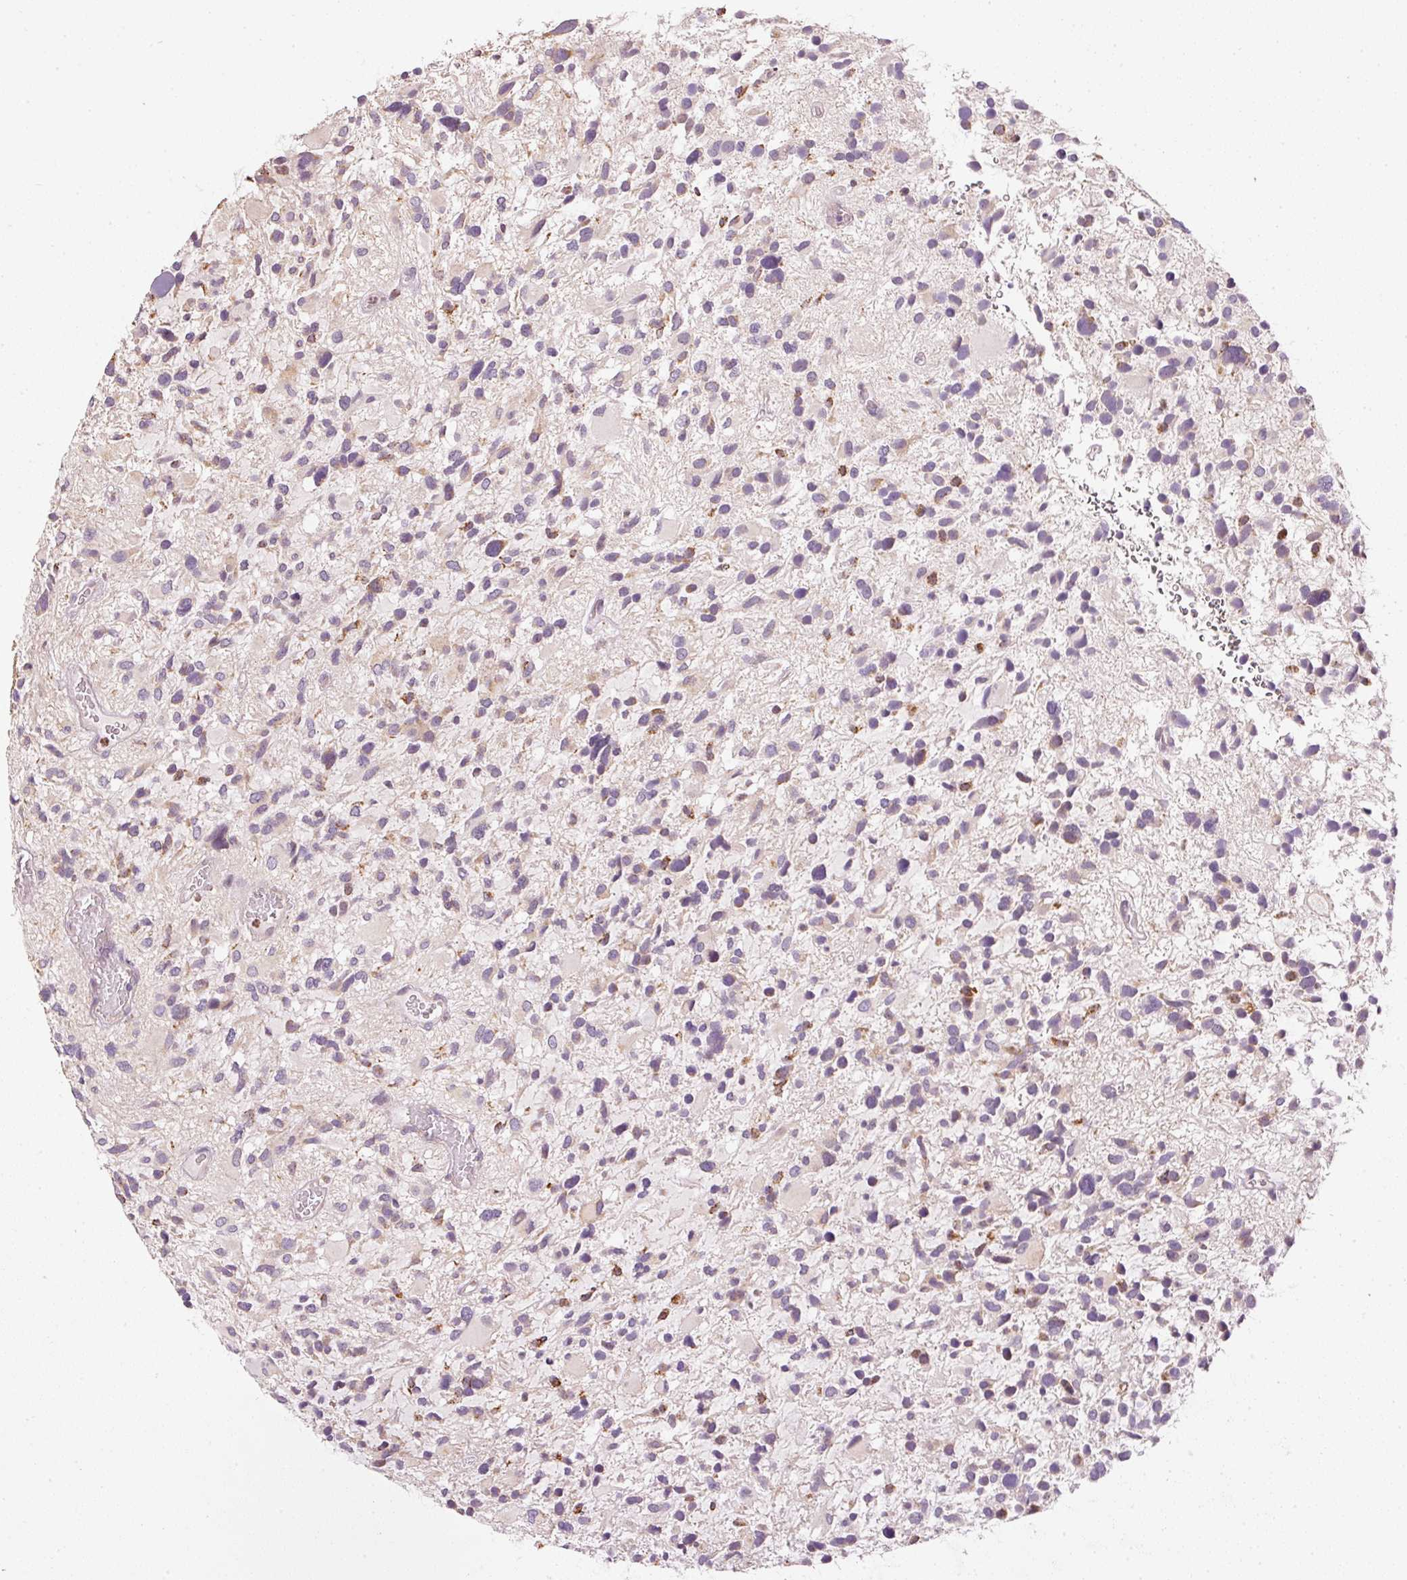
{"staining": {"intensity": "negative", "quantity": "none", "location": "none"}, "tissue": "glioma", "cell_type": "Tumor cells", "image_type": "cancer", "snomed": [{"axis": "morphology", "description": "Glioma, malignant, High grade"}, {"axis": "topography", "description": "Brain"}], "caption": "Tumor cells show no significant protein positivity in glioma.", "gene": "MTHFD1L", "patient": {"sex": "female", "age": 11}}